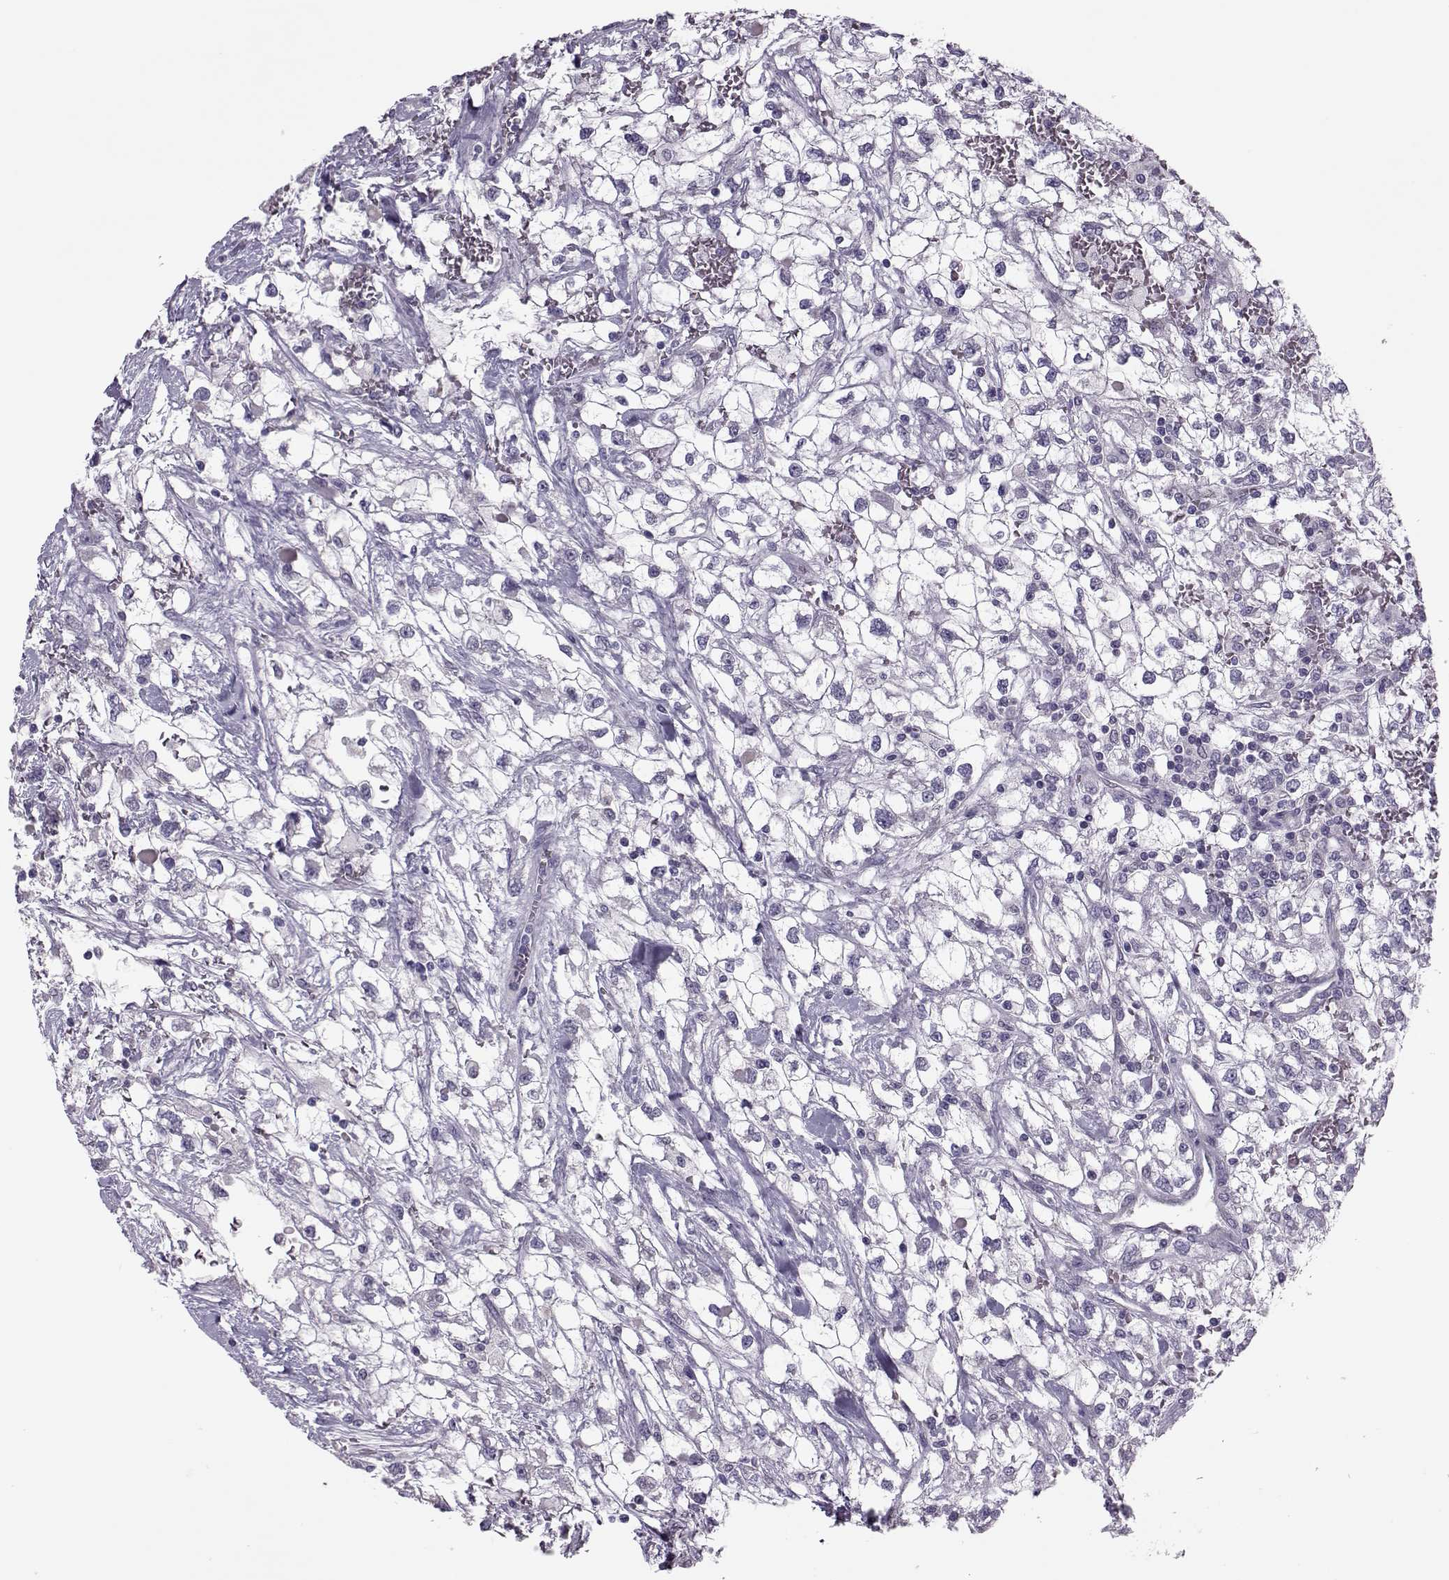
{"staining": {"intensity": "negative", "quantity": "none", "location": "none"}, "tissue": "renal cancer", "cell_type": "Tumor cells", "image_type": "cancer", "snomed": [{"axis": "morphology", "description": "Adenocarcinoma, NOS"}, {"axis": "topography", "description": "Kidney"}], "caption": "High magnification brightfield microscopy of renal adenocarcinoma stained with DAB (3,3'-diaminobenzidine) (brown) and counterstained with hematoxylin (blue): tumor cells show no significant positivity. Nuclei are stained in blue.", "gene": "ASRGL1", "patient": {"sex": "male", "age": 59}}